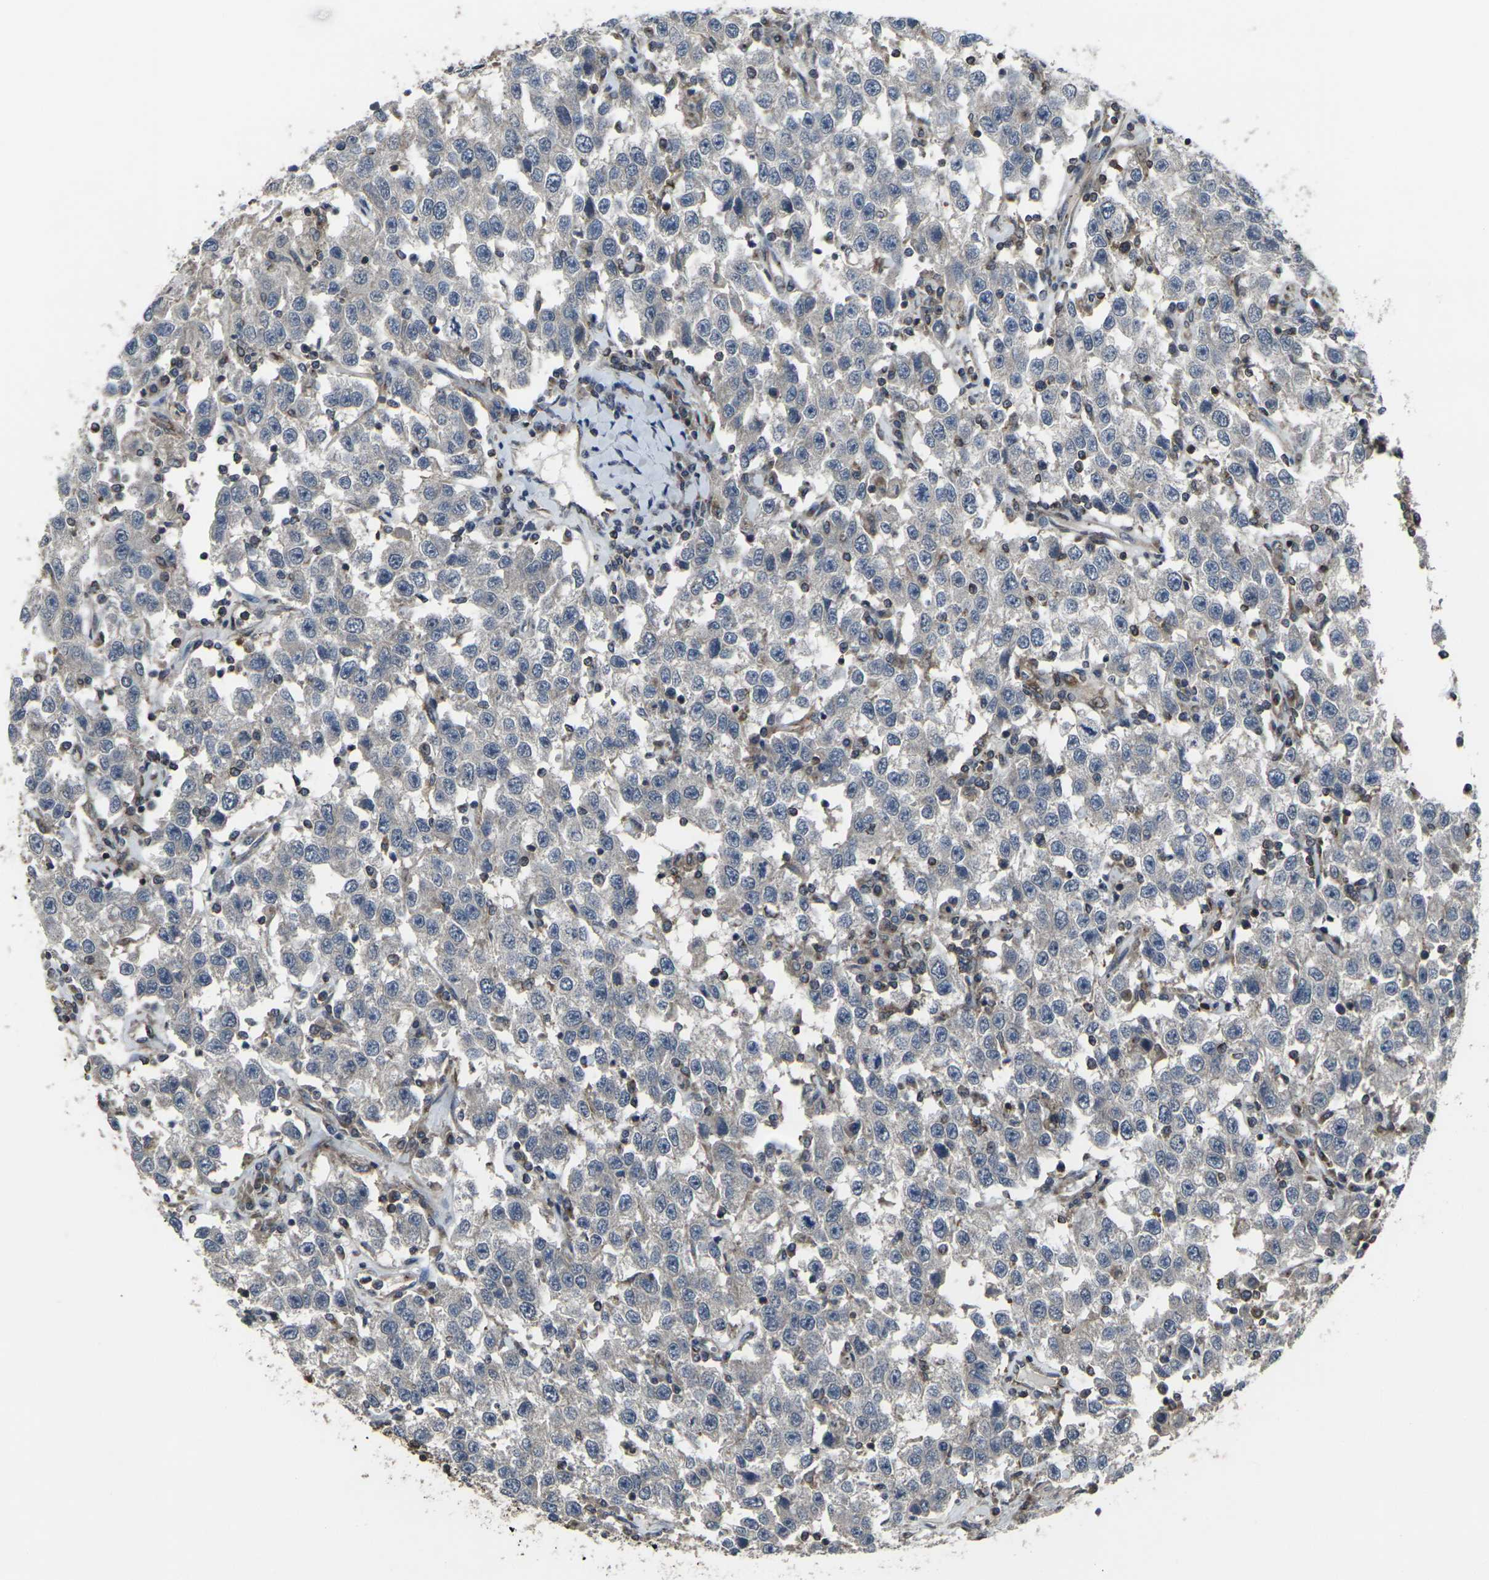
{"staining": {"intensity": "weak", "quantity": "<25%", "location": "cytoplasmic/membranous"}, "tissue": "testis cancer", "cell_type": "Tumor cells", "image_type": "cancer", "snomed": [{"axis": "morphology", "description": "Seminoma, NOS"}, {"axis": "topography", "description": "Testis"}], "caption": "Immunohistochemical staining of testis cancer (seminoma) displays no significant positivity in tumor cells.", "gene": "PRKACB", "patient": {"sex": "male", "age": 41}}